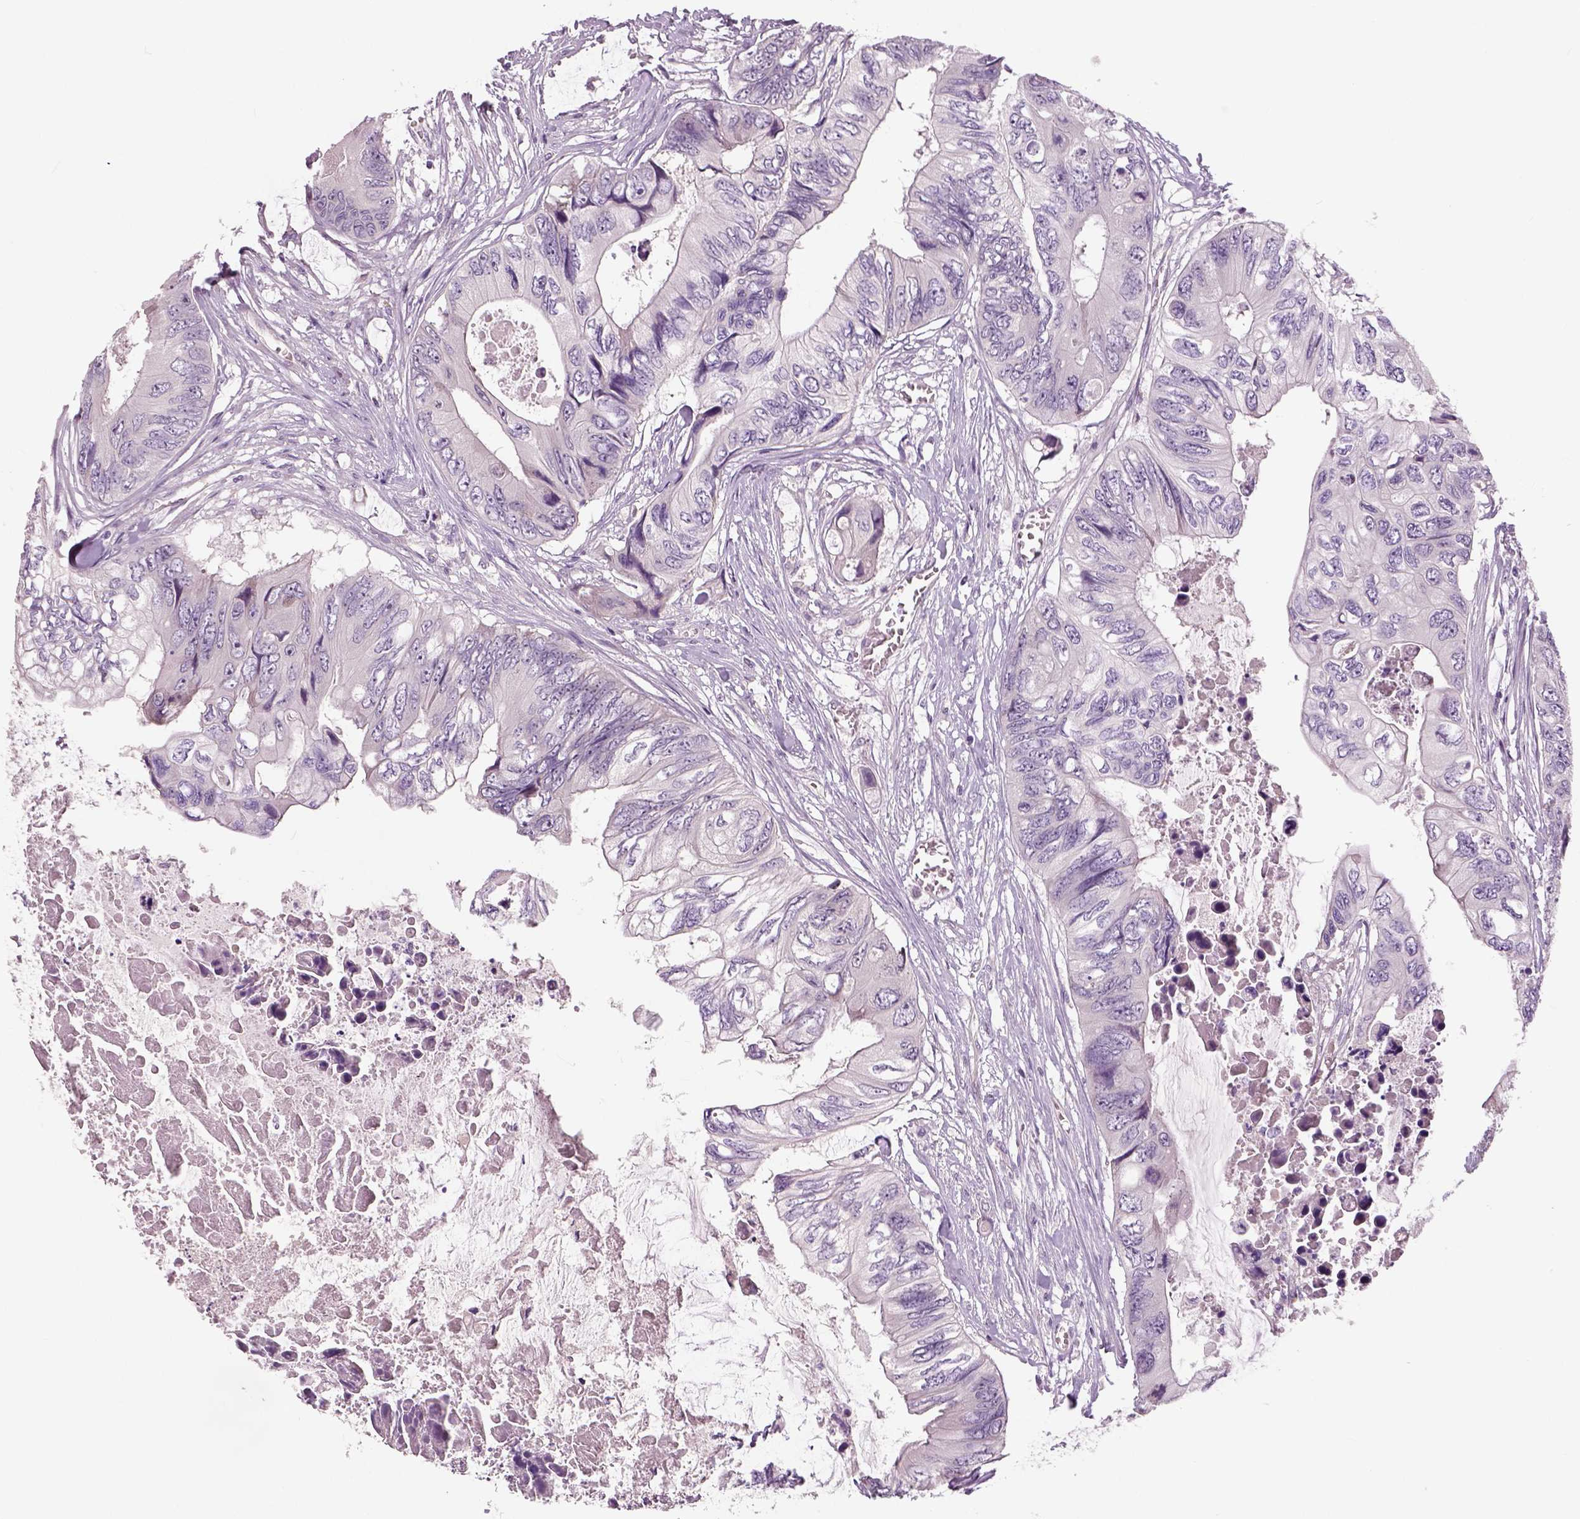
{"staining": {"intensity": "negative", "quantity": "none", "location": "none"}, "tissue": "colorectal cancer", "cell_type": "Tumor cells", "image_type": "cancer", "snomed": [{"axis": "morphology", "description": "Adenocarcinoma, NOS"}, {"axis": "topography", "description": "Rectum"}], "caption": "There is no significant staining in tumor cells of adenocarcinoma (colorectal). (DAB (3,3'-diaminobenzidine) IHC, high magnification).", "gene": "NECAB1", "patient": {"sex": "male", "age": 63}}